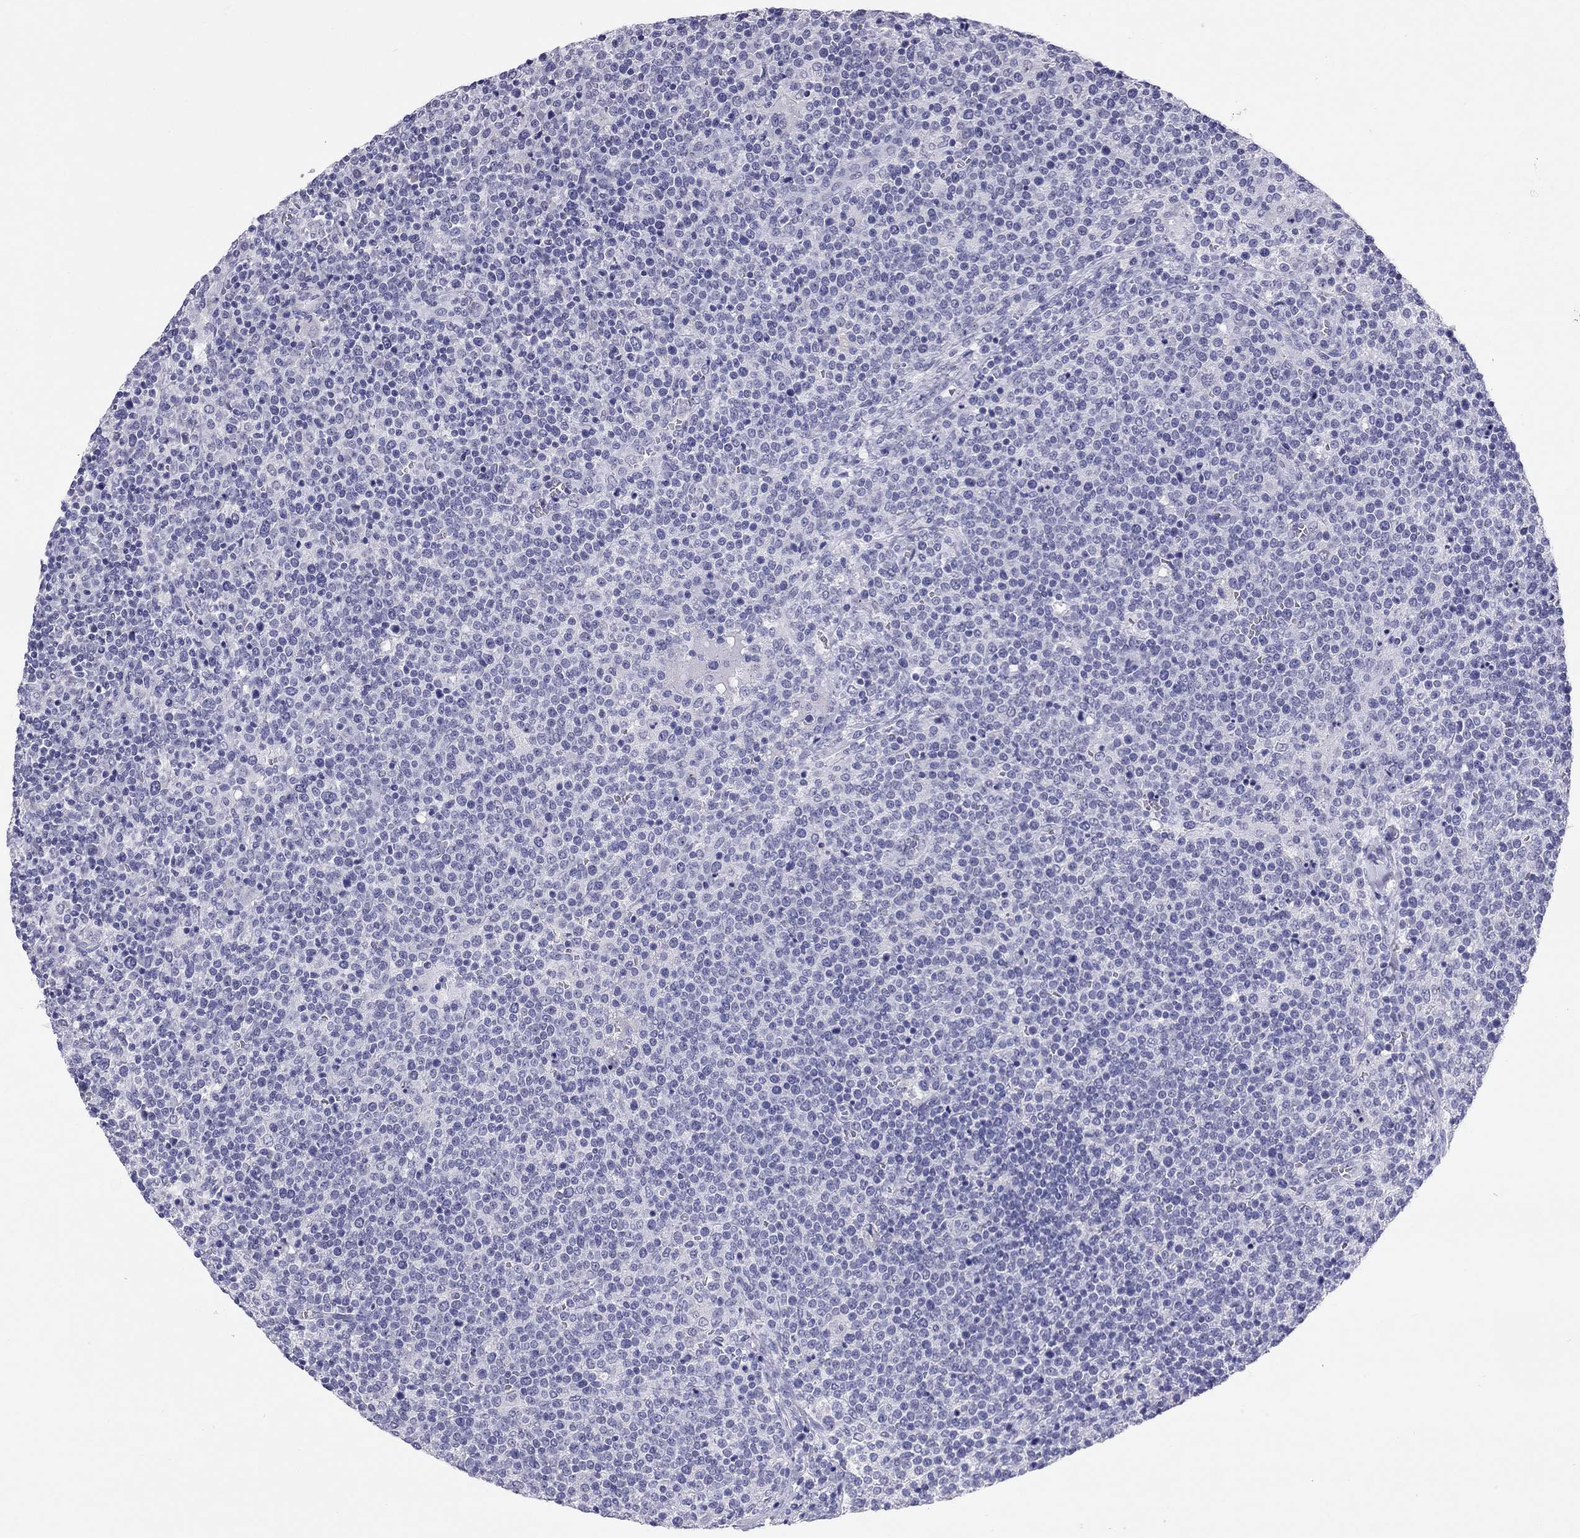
{"staining": {"intensity": "negative", "quantity": "none", "location": "none"}, "tissue": "lymphoma", "cell_type": "Tumor cells", "image_type": "cancer", "snomed": [{"axis": "morphology", "description": "Malignant lymphoma, non-Hodgkin's type, High grade"}, {"axis": "topography", "description": "Lymph node"}], "caption": "Tumor cells are negative for protein expression in human malignant lymphoma, non-Hodgkin's type (high-grade). (DAB (3,3'-diaminobenzidine) immunohistochemistry (IHC), high magnification).", "gene": "ARMC12", "patient": {"sex": "male", "age": 61}}